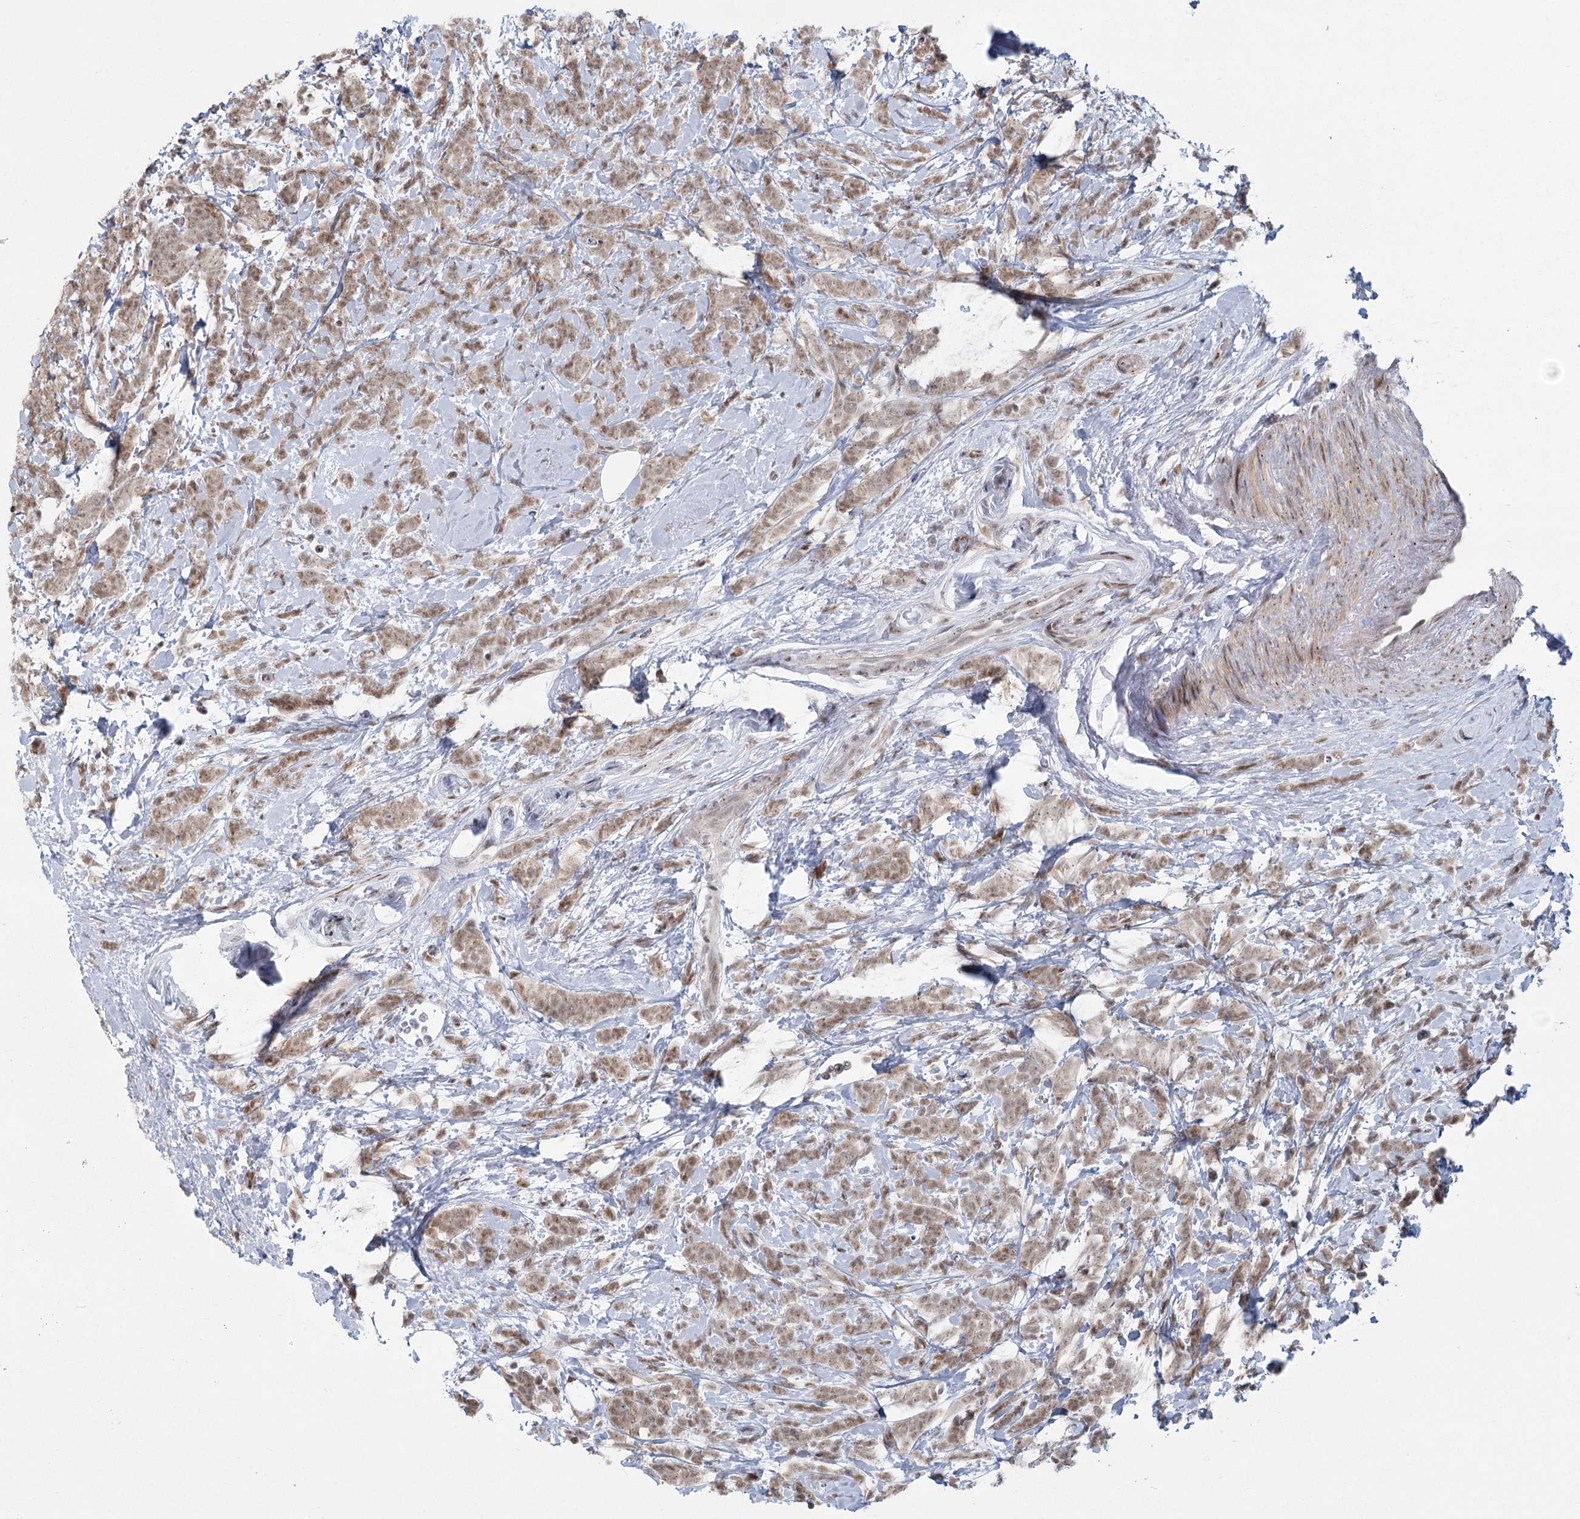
{"staining": {"intensity": "weak", "quantity": ">75%", "location": "cytoplasmic/membranous,nuclear"}, "tissue": "breast cancer", "cell_type": "Tumor cells", "image_type": "cancer", "snomed": [{"axis": "morphology", "description": "Lobular carcinoma"}, {"axis": "topography", "description": "Breast"}], "caption": "This image demonstrates immunohistochemistry staining of breast cancer (lobular carcinoma), with low weak cytoplasmic/membranous and nuclear staining in approximately >75% of tumor cells.", "gene": "CIB4", "patient": {"sex": "female", "age": 58}}